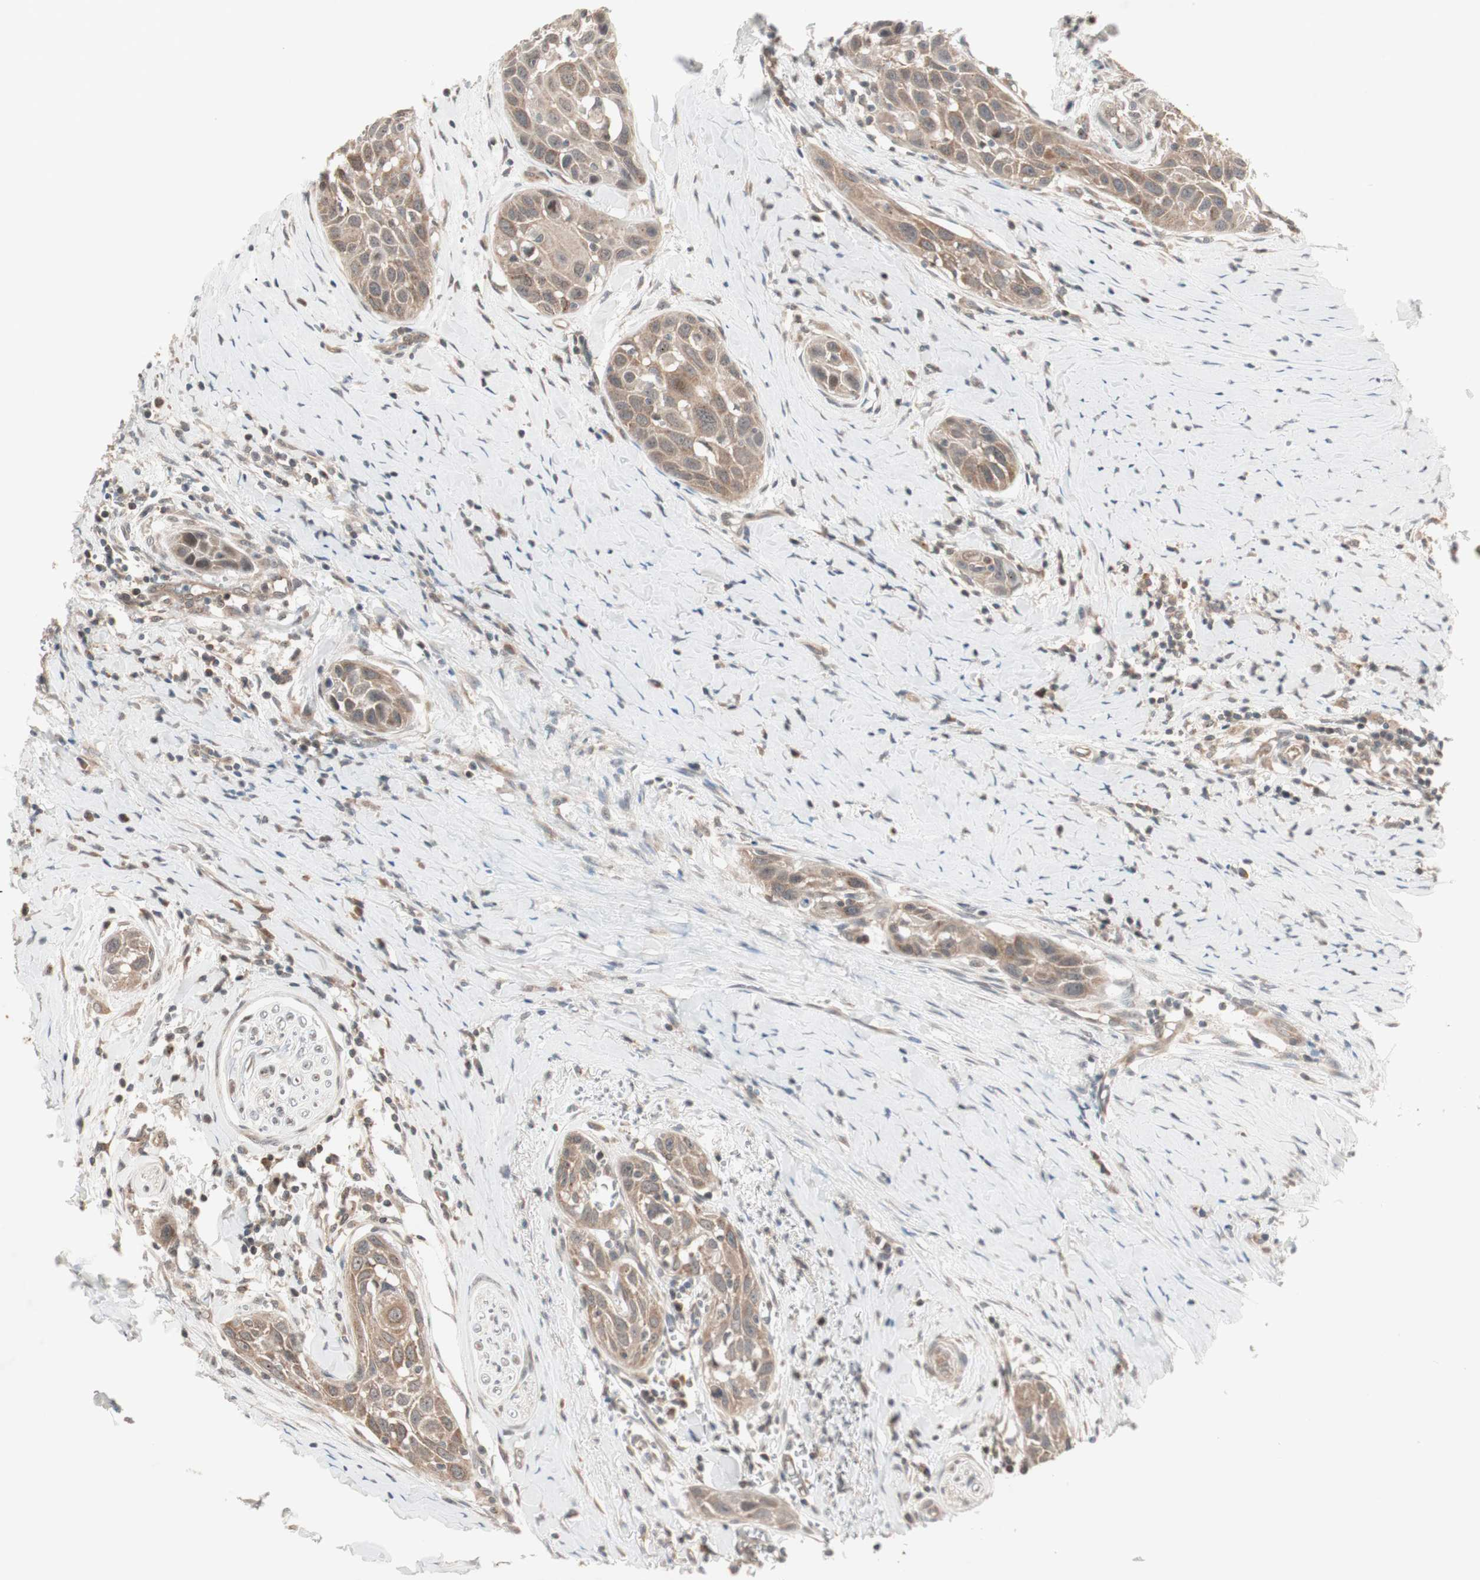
{"staining": {"intensity": "weak", "quantity": ">75%", "location": "cytoplasmic/membranous"}, "tissue": "head and neck cancer", "cell_type": "Tumor cells", "image_type": "cancer", "snomed": [{"axis": "morphology", "description": "Normal tissue, NOS"}, {"axis": "morphology", "description": "Squamous cell carcinoma, NOS"}, {"axis": "topography", "description": "Oral tissue"}, {"axis": "topography", "description": "Head-Neck"}], "caption": "Immunohistochemistry (IHC) histopathology image of human head and neck squamous cell carcinoma stained for a protein (brown), which displays low levels of weak cytoplasmic/membranous staining in approximately >75% of tumor cells.", "gene": "FBXO5", "patient": {"sex": "female", "age": 50}}